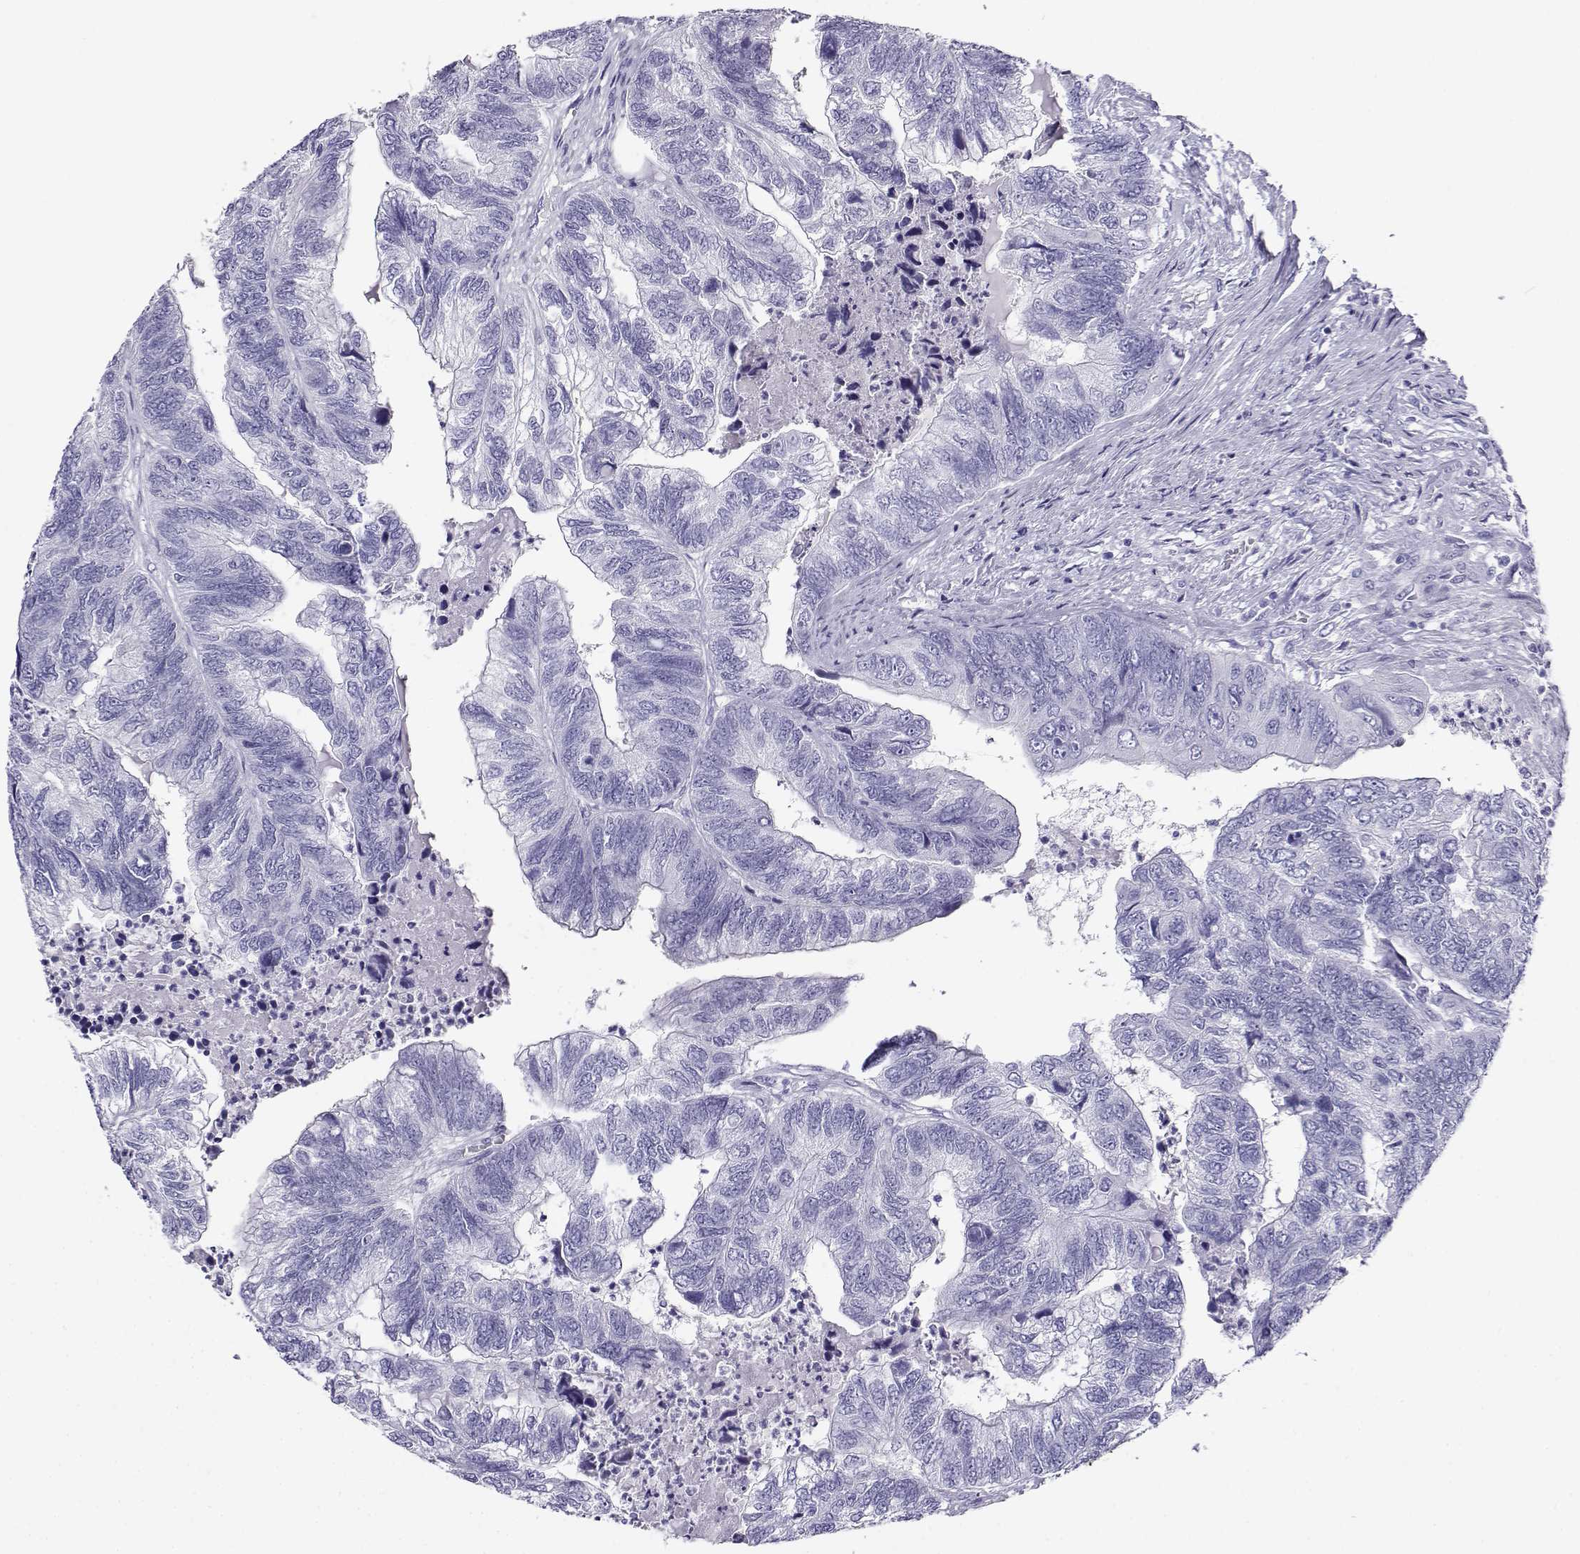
{"staining": {"intensity": "negative", "quantity": "none", "location": "none"}, "tissue": "colorectal cancer", "cell_type": "Tumor cells", "image_type": "cancer", "snomed": [{"axis": "morphology", "description": "Adenocarcinoma, NOS"}, {"axis": "topography", "description": "Colon"}], "caption": "Tumor cells are negative for brown protein staining in colorectal adenocarcinoma.", "gene": "RHOXF2", "patient": {"sex": "female", "age": 67}}